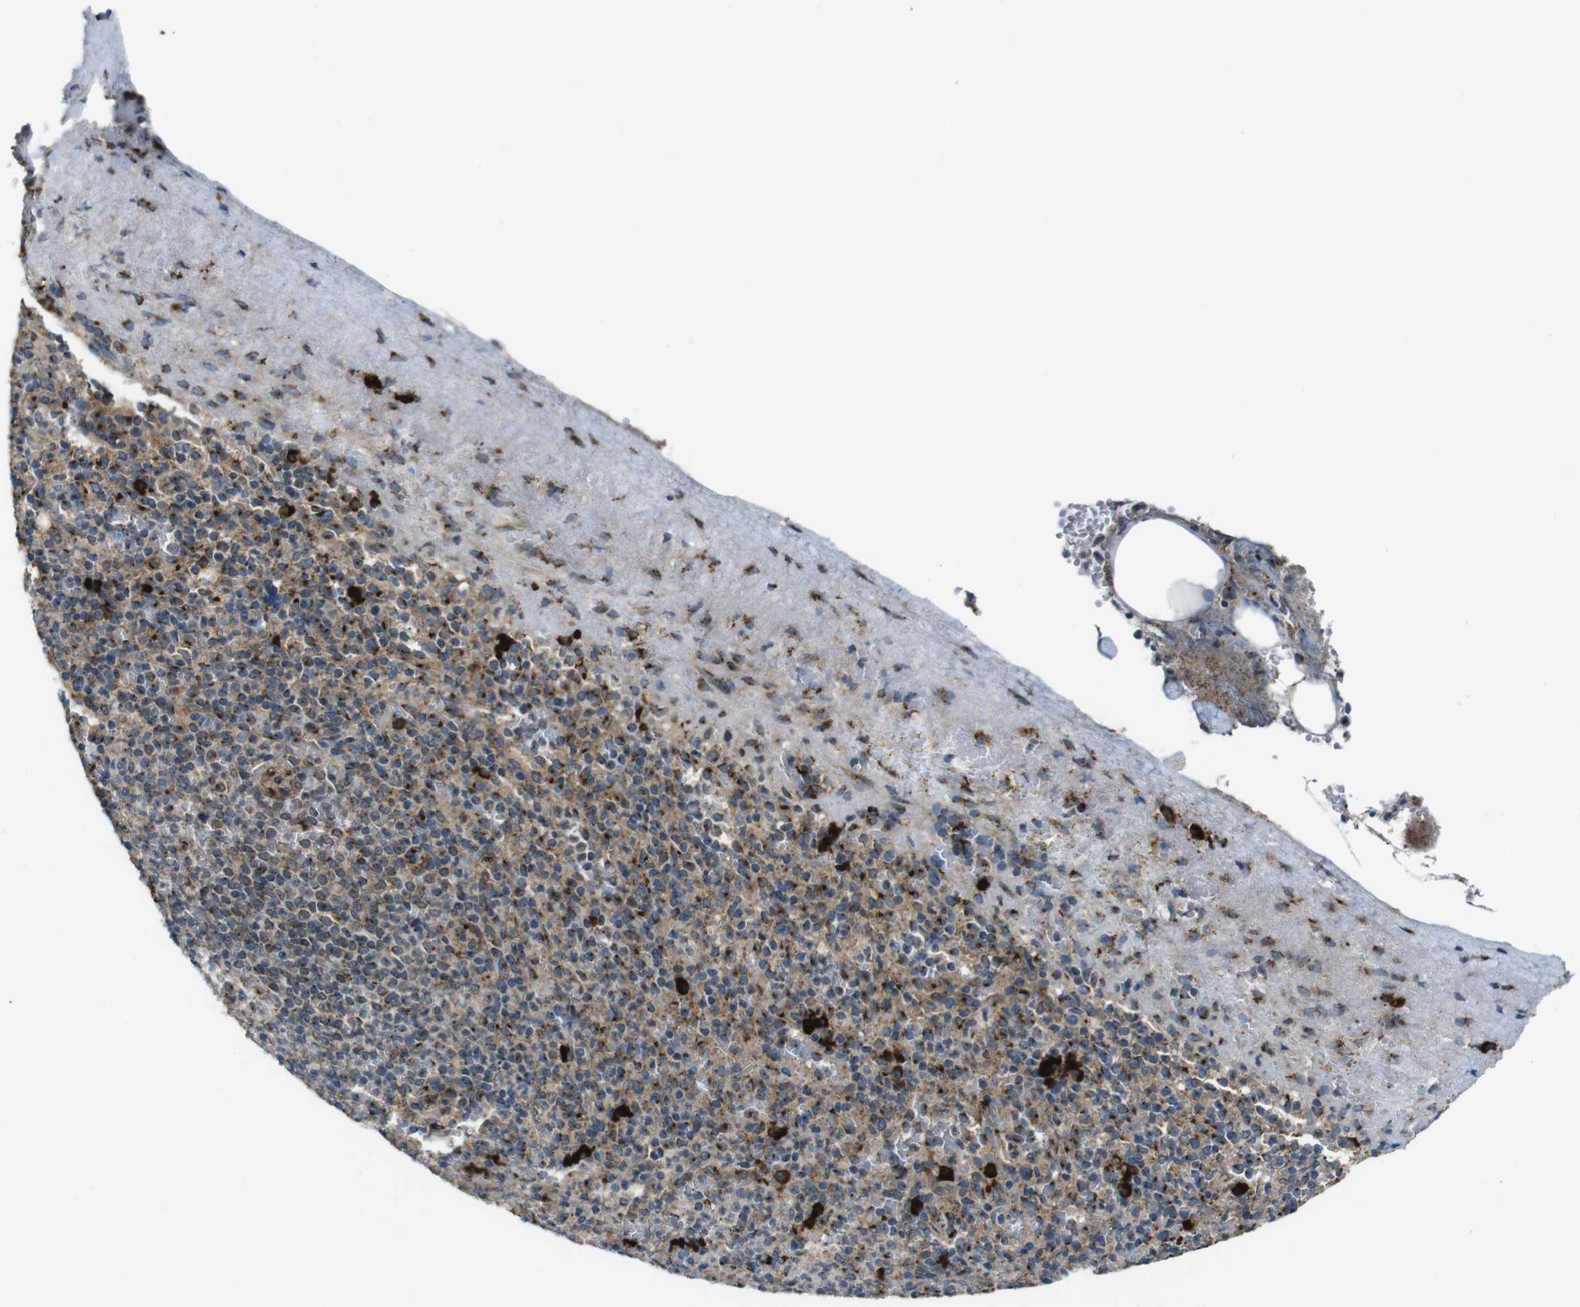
{"staining": {"intensity": "moderate", "quantity": ">75%", "location": "cytoplasmic/membranous"}, "tissue": "spleen", "cell_type": "Cells in red pulp", "image_type": "normal", "snomed": [{"axis": "morphology", "description": "Normal tissue, NOS"}, {"axis": "topography", "description": "Spleen"}], "caption": "Approximately >75% of cells in red pulp in normal human spleen show moderate cytoplasmic/membranous protein expression as visualized by brown immunohistochemical staining.", "gene": "ZFPL1", "patient": {"sex": "female", "age": 74}}